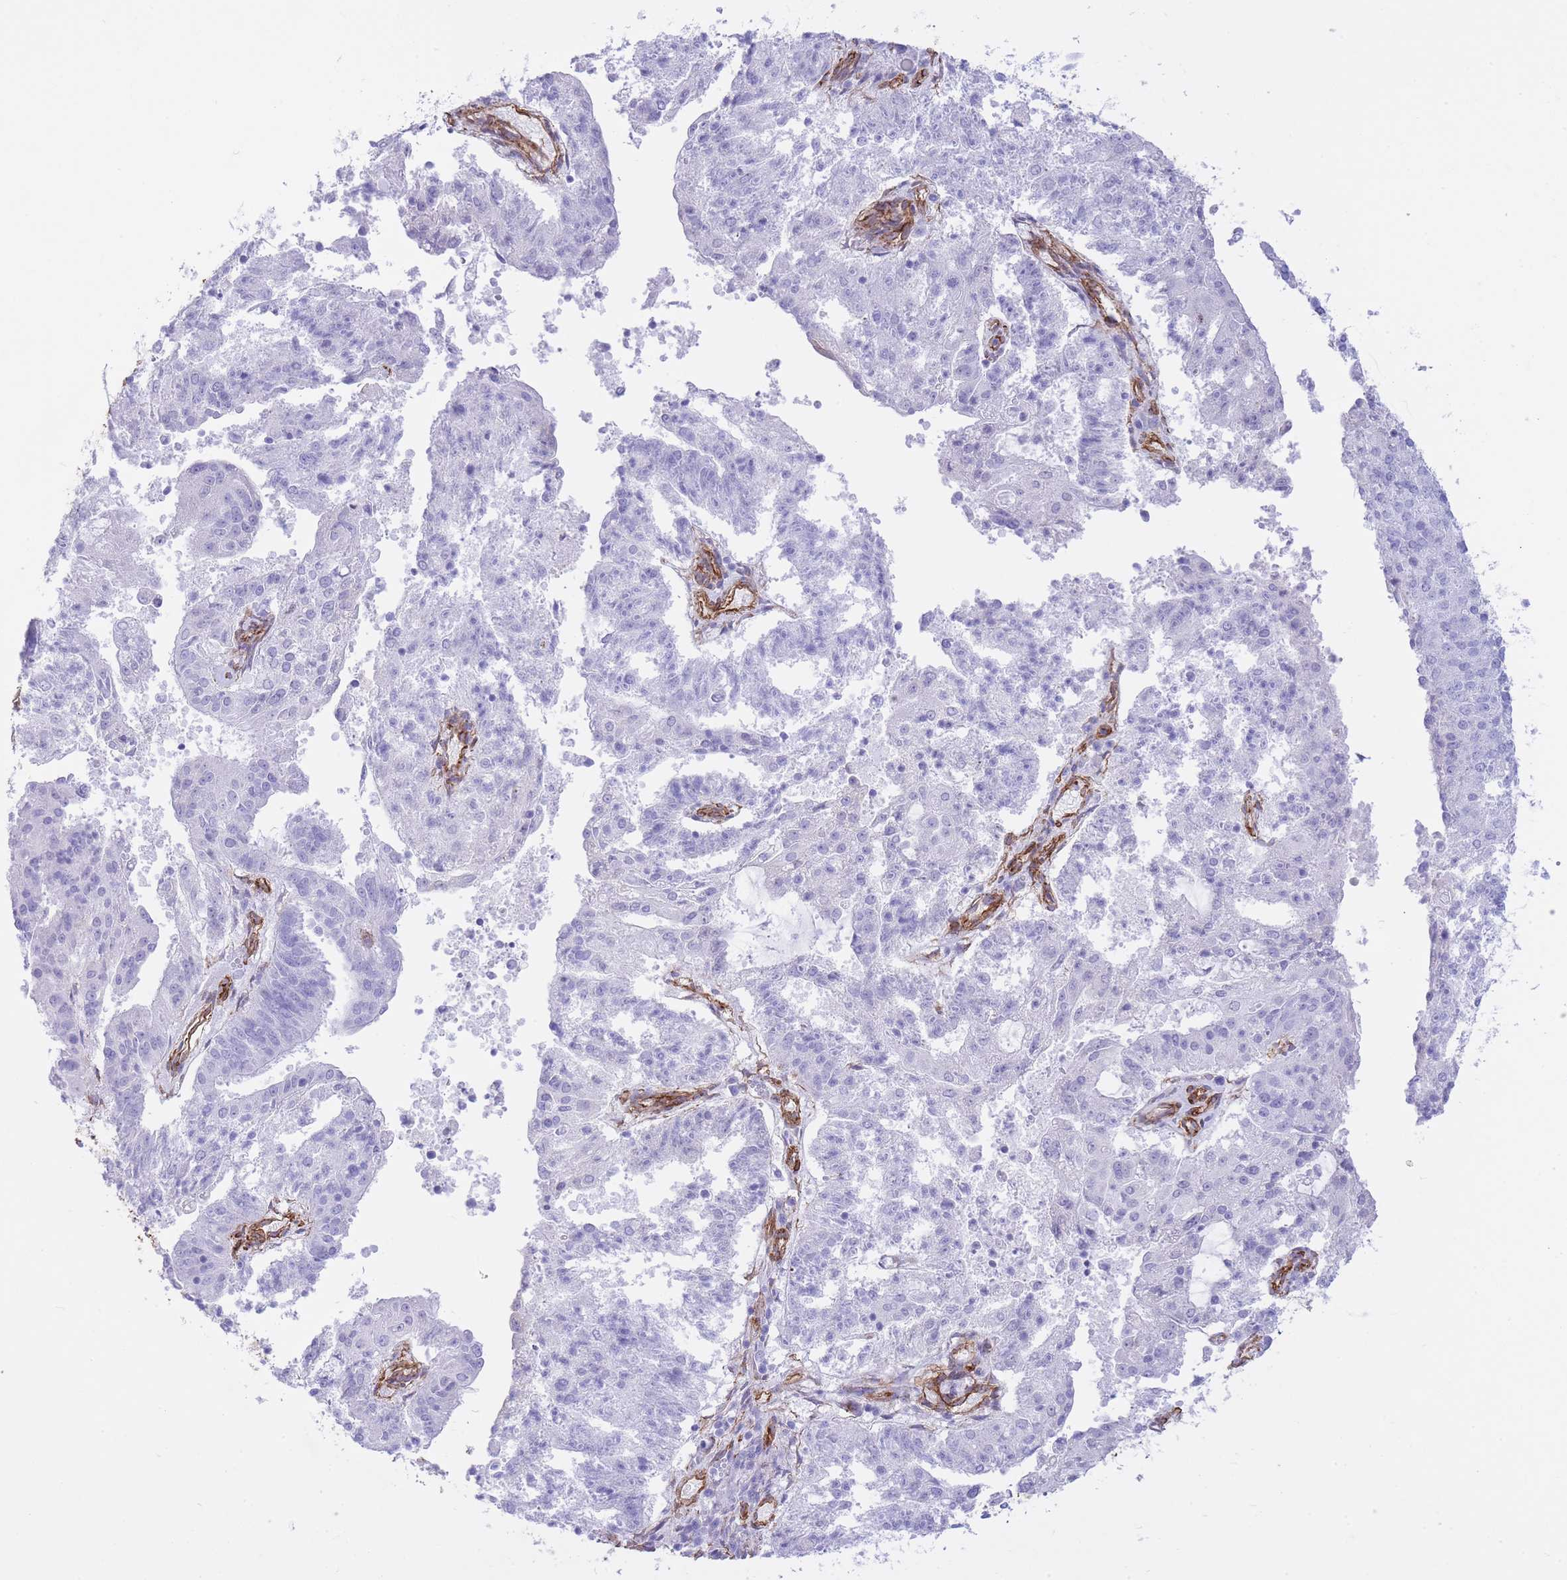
{"staining": {"intensity": "negative", "quantity": "none", "location": "none"}, "tissue": "endometrial cancer", "cell_type": "Tumor cells", "image_type": "cancer", "snomed": [{"axis": "morphology", "description": "Adenocarcinoma, NOS"}, {"axis": "topography", "description": "Endometrium"}], "caption": "Tumor cells show no significant staining in endometrial cancer (adenocarcinoma).", "gene": "CAVIN1", "patient": {"sex": "female", "age": 82}}